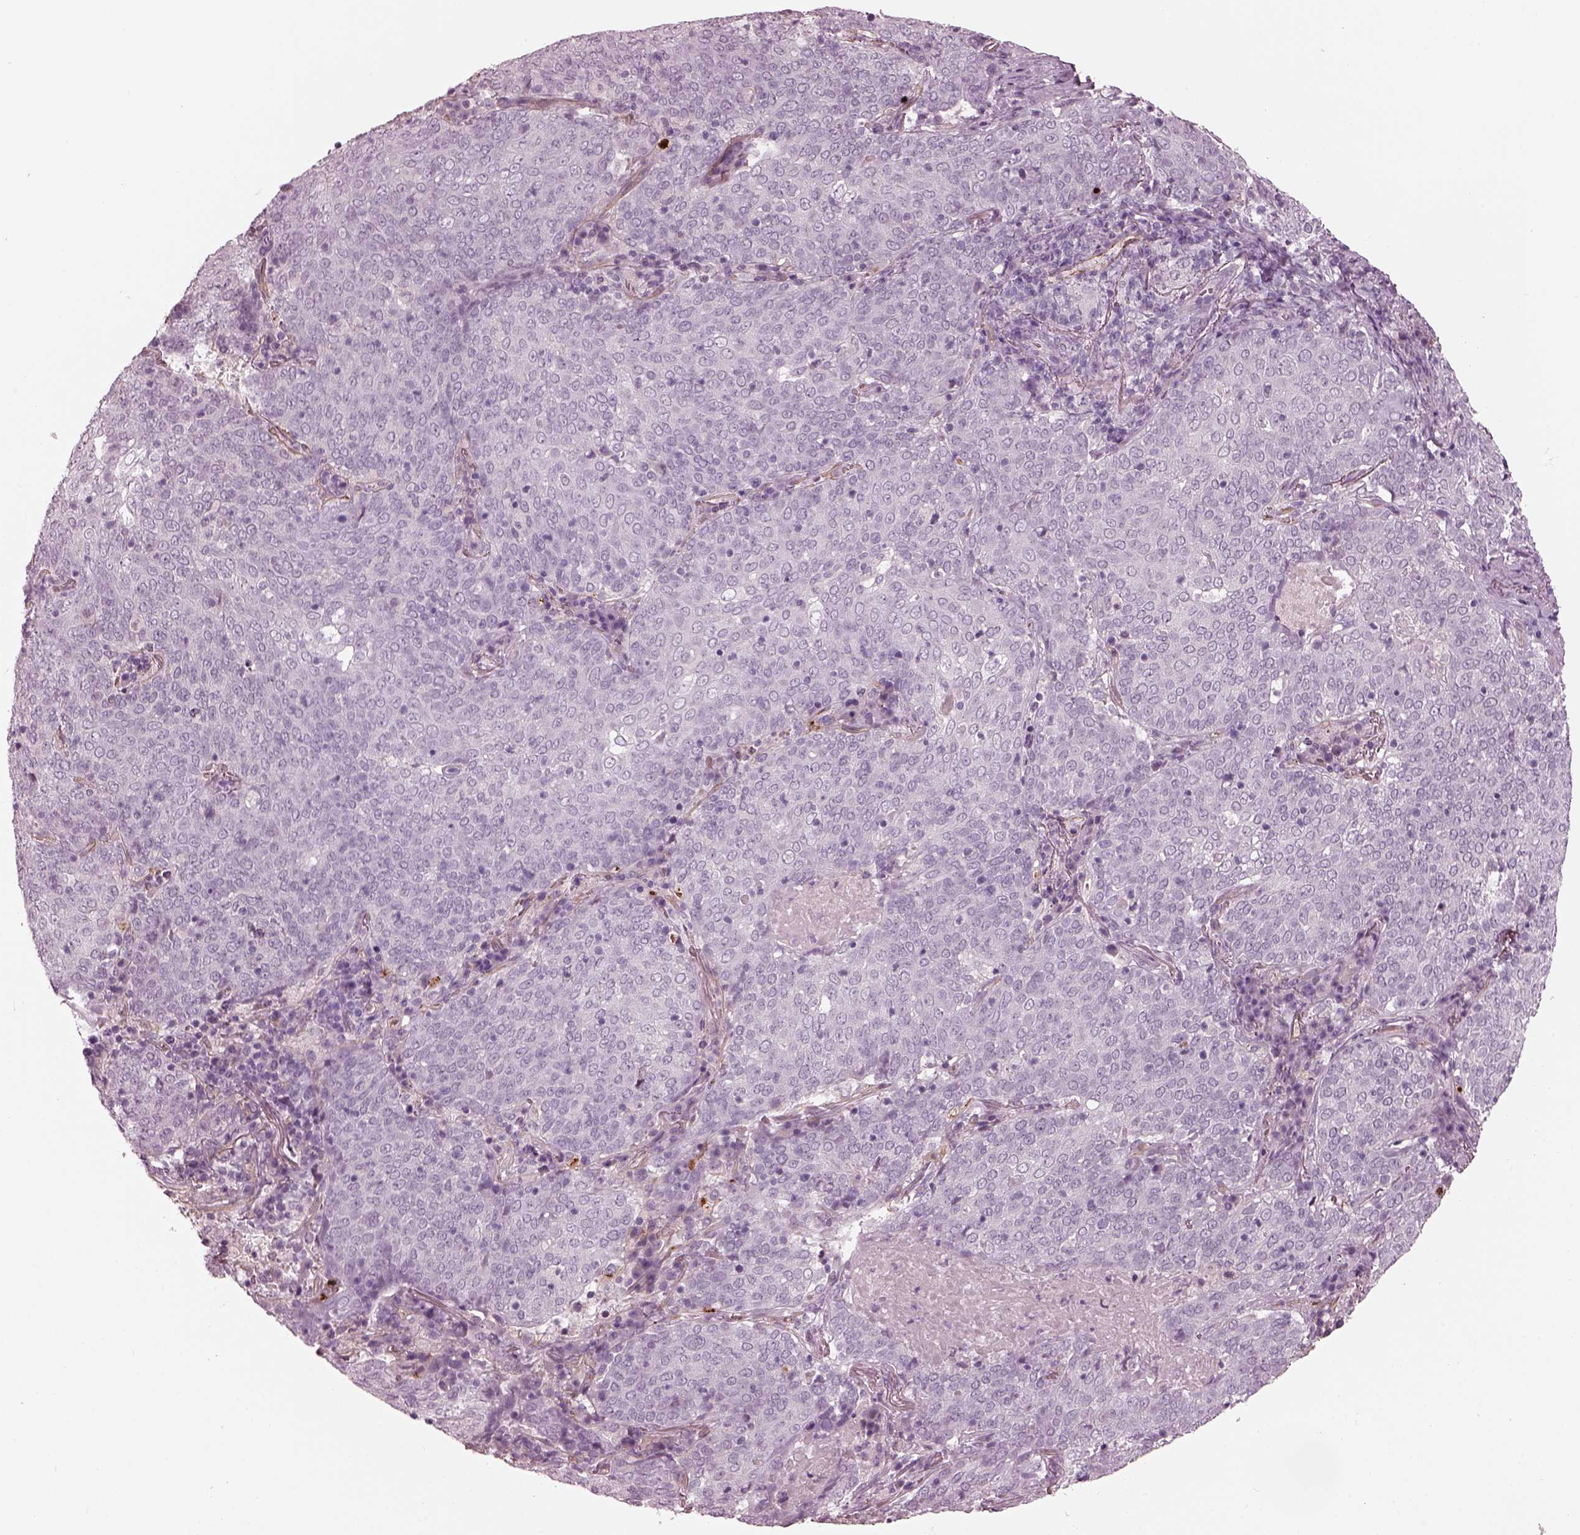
{"staining": {"intensity": "negative", "quantity": "none", "location": "none"}, "tissue": "lung cancer", "cell_type": "Tumor cells", "image_type": "cancer", "snomed": [{"axis": "morphology", "description": "Squamous cell carcinoma, NOS"}, {"axis": "topography", "description": "Lung"}], "caption": "The immunohistochemistry (IHC) image has no significant positivity in tumor cells of lung cancer tissue. The staining was performed using DAB (3,3'-diaminobenzidine) to visualize the protein expression in brown, while the nuclei were stained in blue with hematoxylin (Magnification: 20x).", "gene": "EIF4E1B", "patient": {"sex": "male", "age": 82}}